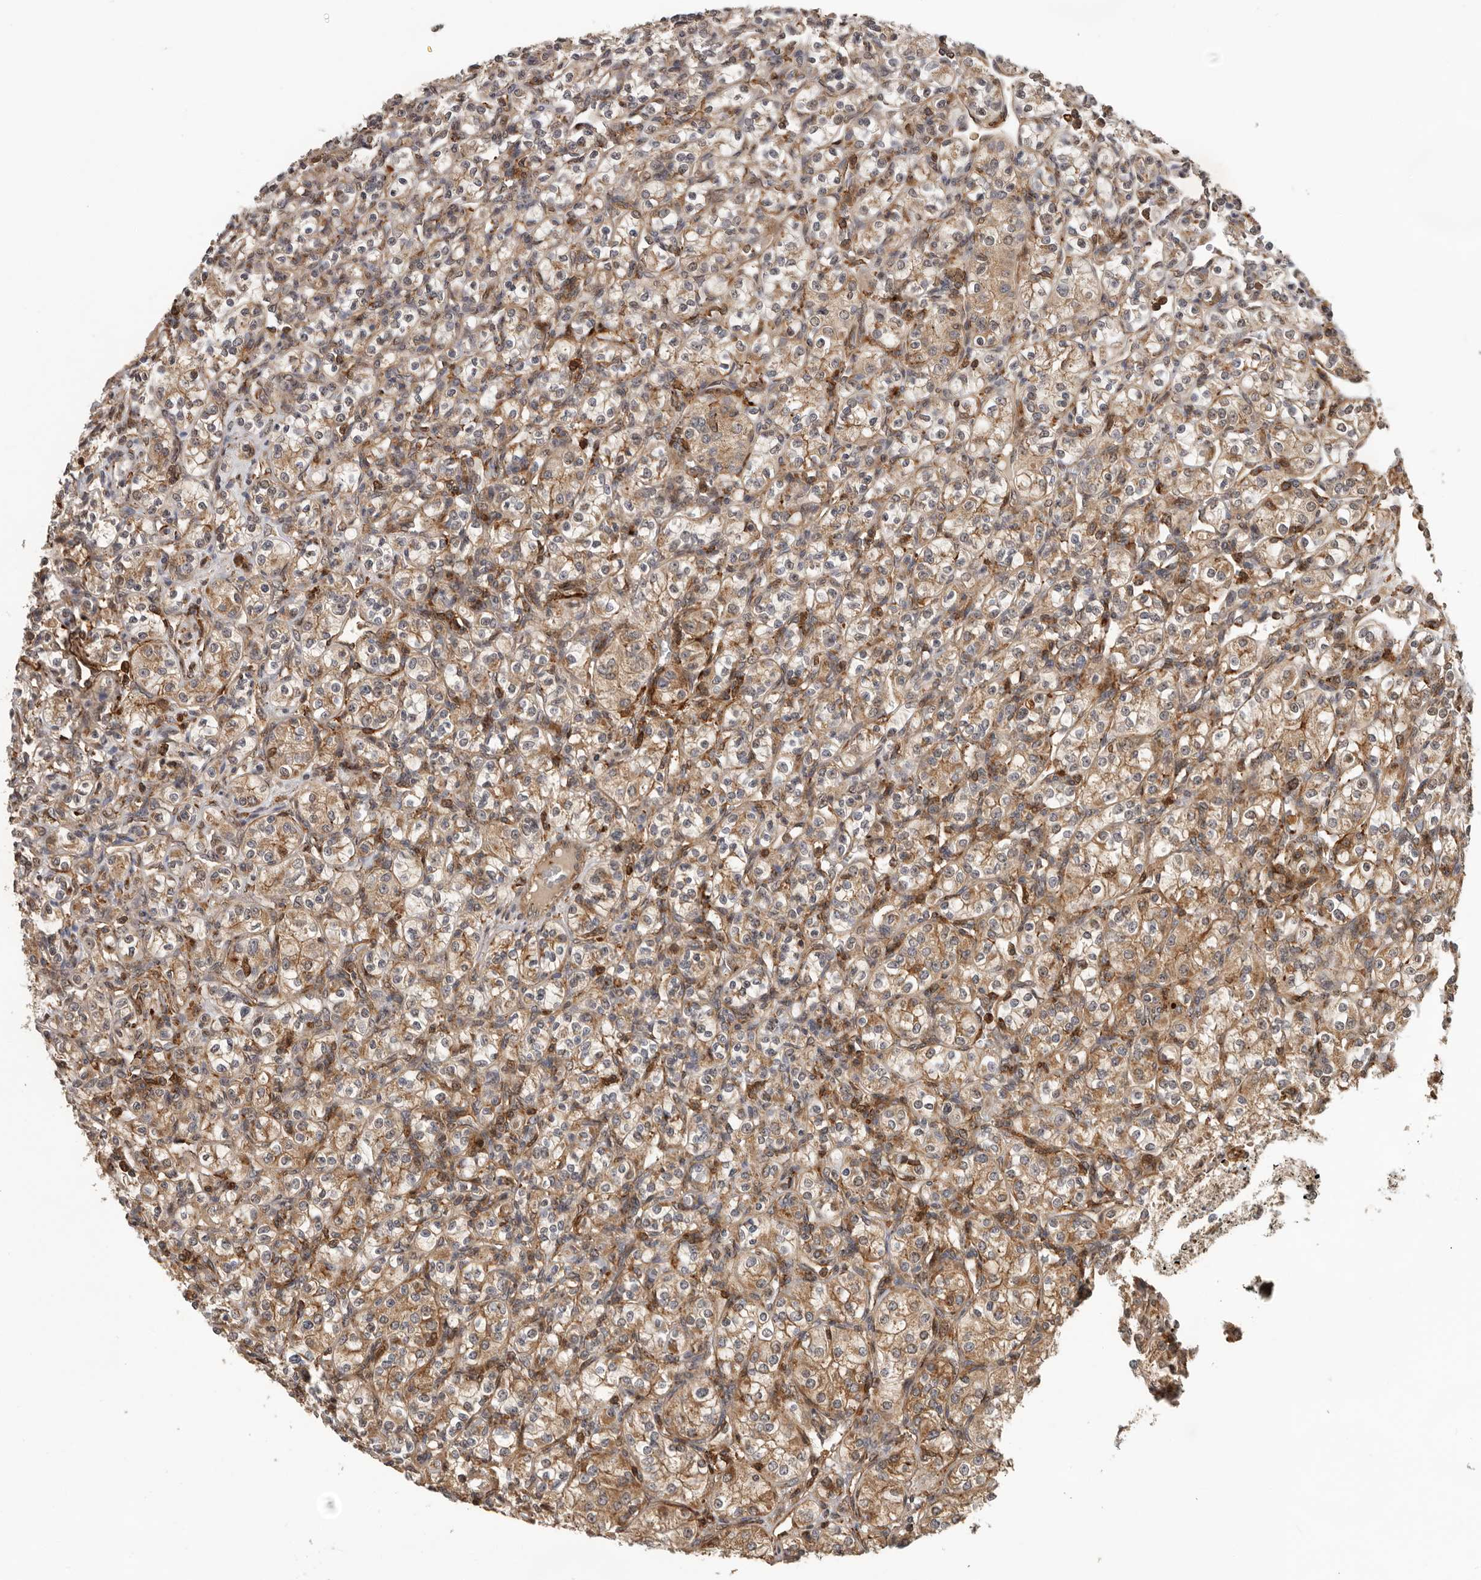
{"staining": {"intensity": "moderate", "quantity": ">75%", "location": "cytoplasmic/membranous"}, "tissue": "renal cancer", "cell_type": "Tumor cells", "image_type": "cancer", "snomed": [{"axis": "morphology", "description": "Adenocarcinoma, NOS"}, {"axis": "topography", "description": "Kidney"}], "caption": "The immunohistochemical stain labels moderate cytoplasmic/membranous expression in tumor cells of adenocarcinoma (renal) tissue.", "gene": "RNF157", "patient": {"sex": "male", "age": 77}}